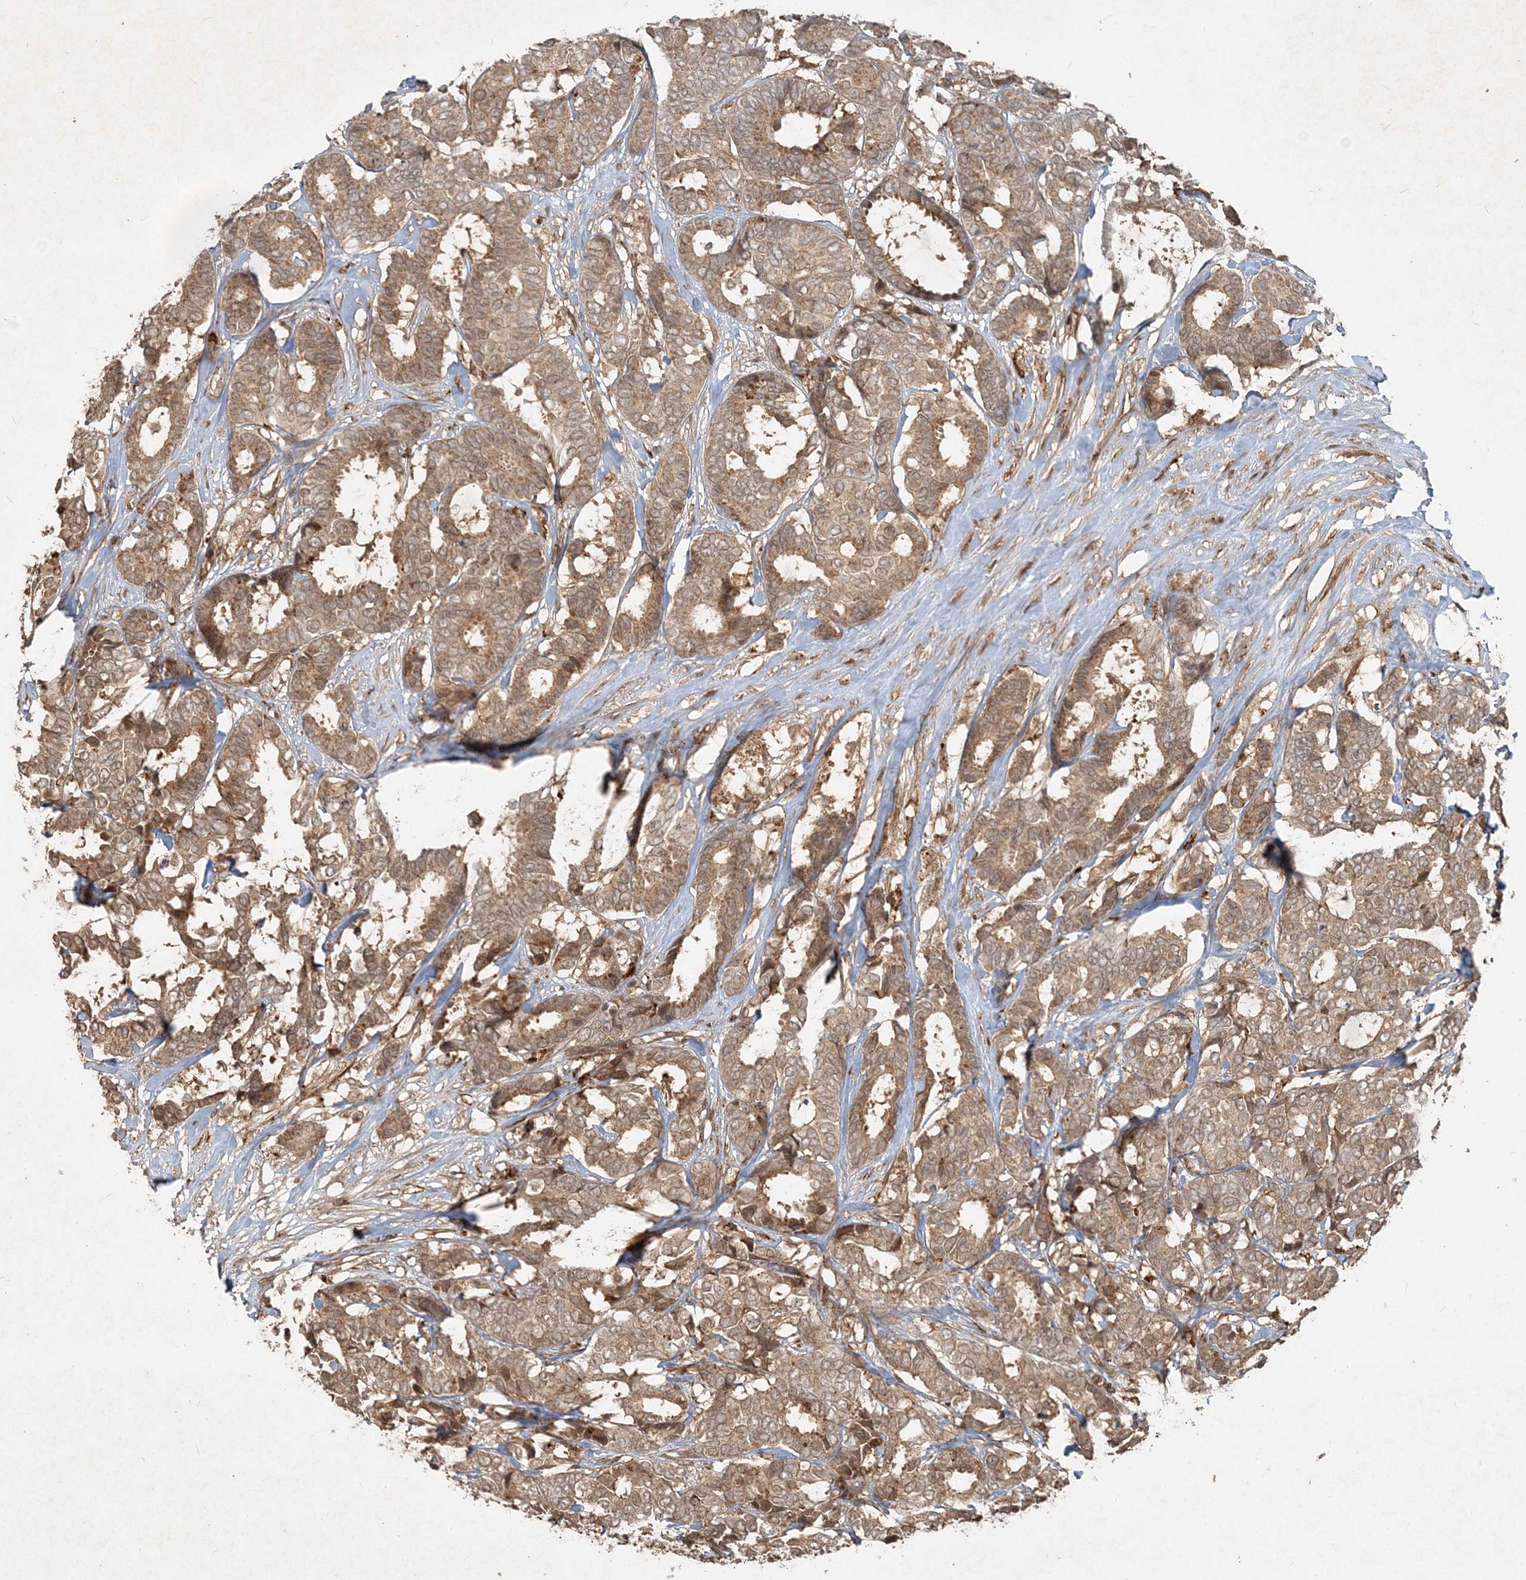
{"staining": {"intensity": "moderate", "quantity": ">75%", "location": "cytoplasmic/membranous"}, "tissue": "breast cancer", "cell_type": "Tumor cells", "image_type": "cancer", "snomed": [{"axis": "morphology", "description": "Duct carcinoma"}, {"axis": "topography", "description": "Breast"}], "caption": "A micrograph of human invasive ductal carcinoma (breast) stained for a protein reveals moderate cytoplasmic/membranous brown staining in tumor cells. Immunohistochemistry stains the protein of interest in brown and the nuclei are stained blue.", "gene": "NARS1", "patient": {"sex": "female", "age": 87}}